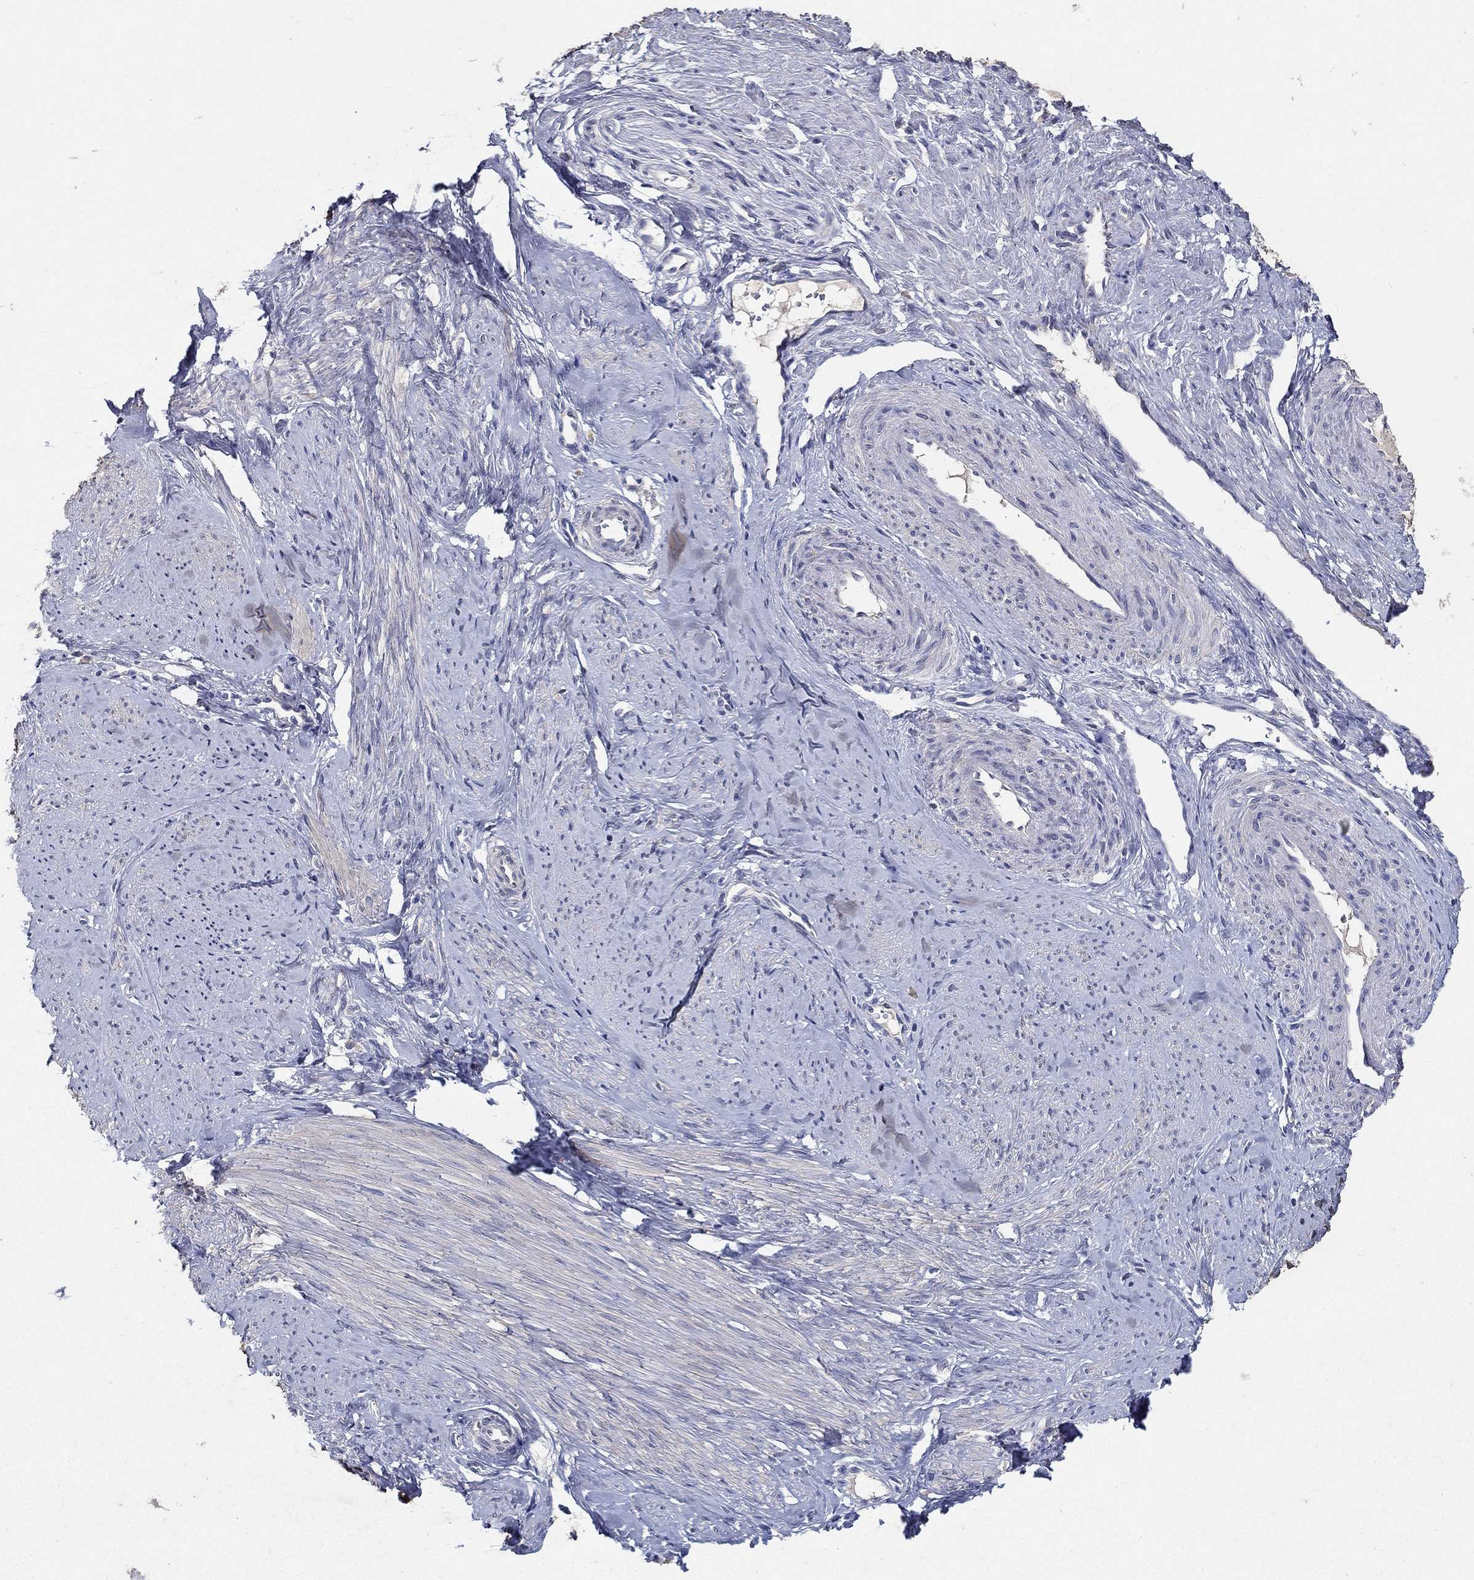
{"staining": {"intensity": "negative", "quantity": "none", "location": "none"}, "tissue": "smooth muscle", "cell_type": "Smooth muscle cells", "image_type": "normal", "snomed": [{"axis": "morphology", "description": "Normal tissue, NOS"}, {"axis": "topography", "description": "Smooth muscle"}], "caption": "This is an immunohistochemistry (IHC) histopathology image of normal smooth muscle. There is no positivity in smooth muscle cells.", "gene": "PROZ", "patient": {"sex": "female", "age": 48}}